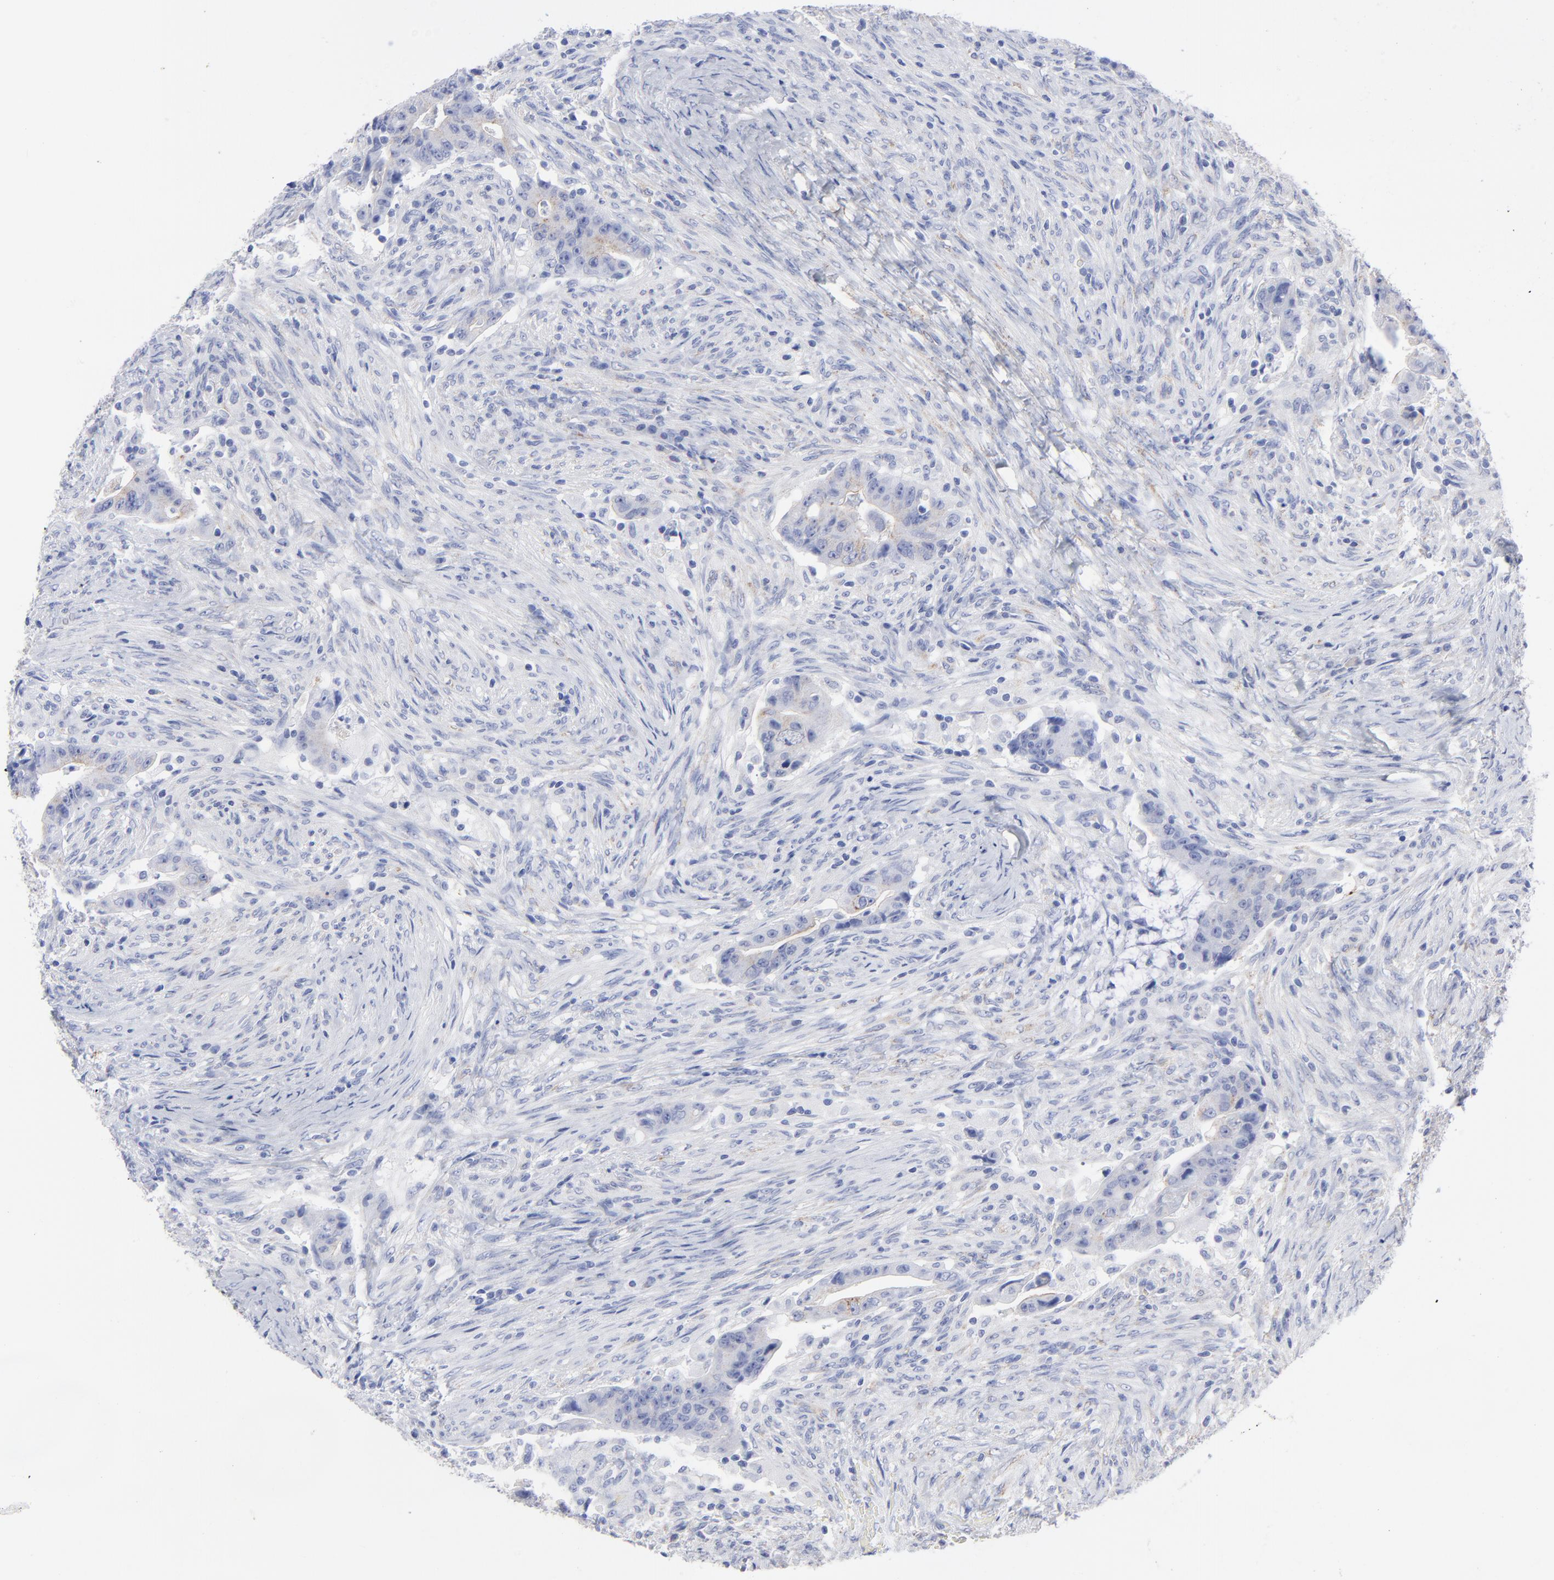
{"staining": {"intensity": "weak", "quantity": "<25%", "location": "cytoplasmic/membranous"}, "tissue": "colorectal cancer", "cell_type": "Tumor cells", "image_type": "cancer", "snomed": [{"axis": "morphology", "description": "Adenocarcinoma, NOS"}, {"axis": "topography", "description": "Rectum"}], "caption": "Colorectal adenocarcinoma was stained to show a protein in brown. There is no significant expression in tumor cells.", "gene": "CNTN3", "patient": {"sex": "female", "age": 71}}